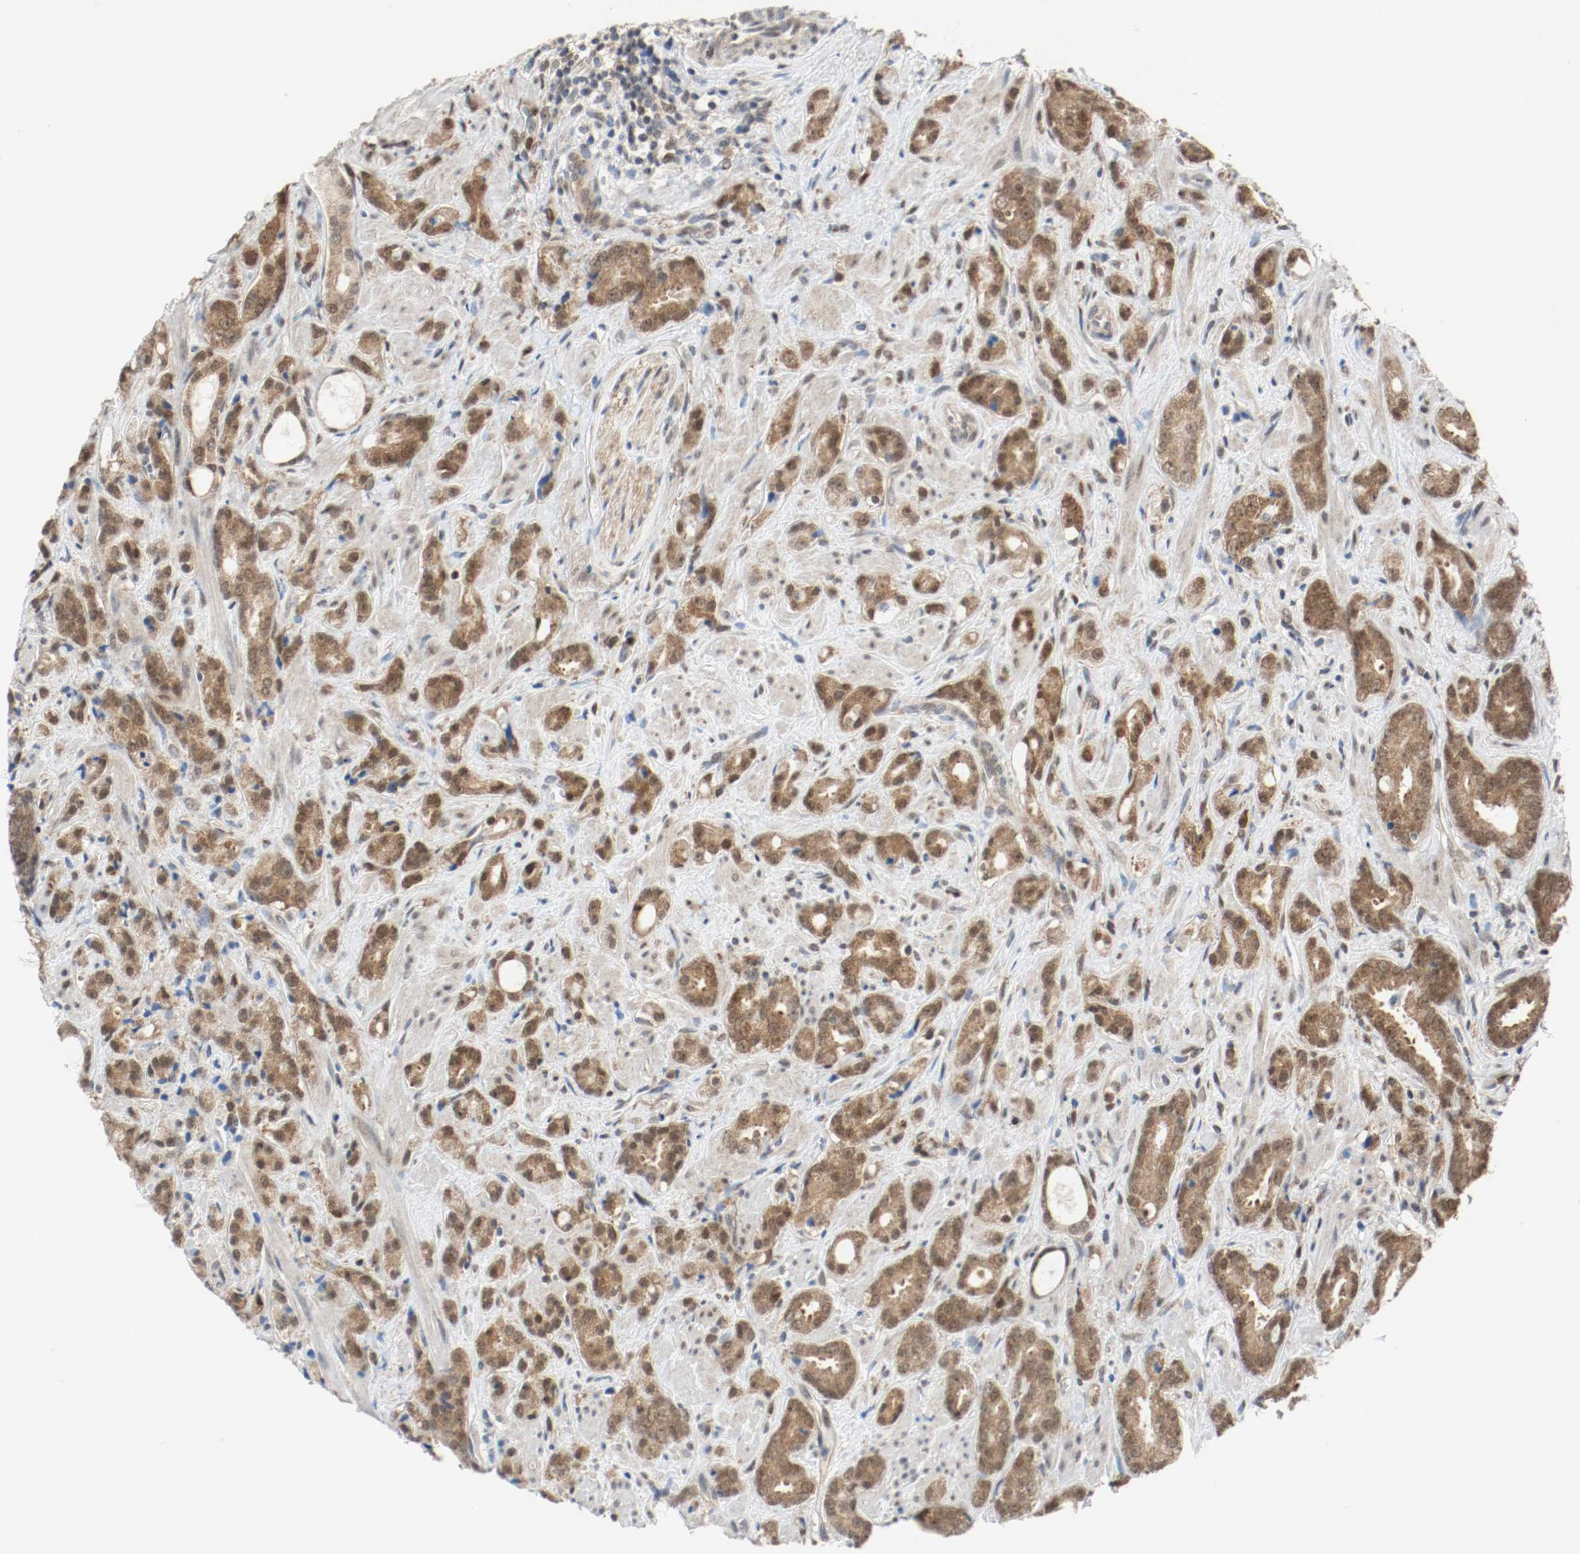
{"staining": {"intensity": "moderate", "quantity": ">75%", "location": "cytoplasmic/membranous,nuclear"}, "tissue": "prostate cancer", "cell_type": "Tumor cells", "image_type": "cancer", "snomed": [{"axis": "morphology", "description": "Adenocarcinoma, Low grade"}, {"axis": "topography", "description": "Prostate"}], "caption": "Protein expression analysis of low-grade adenocarcinoma (prostate) demonstrates moderate cytoplasmic/membranous and nuclear positivity in approximately >75% of tumor cells.", "gene": "PPME1", "patient": {"sex": "male", "age": 57}}